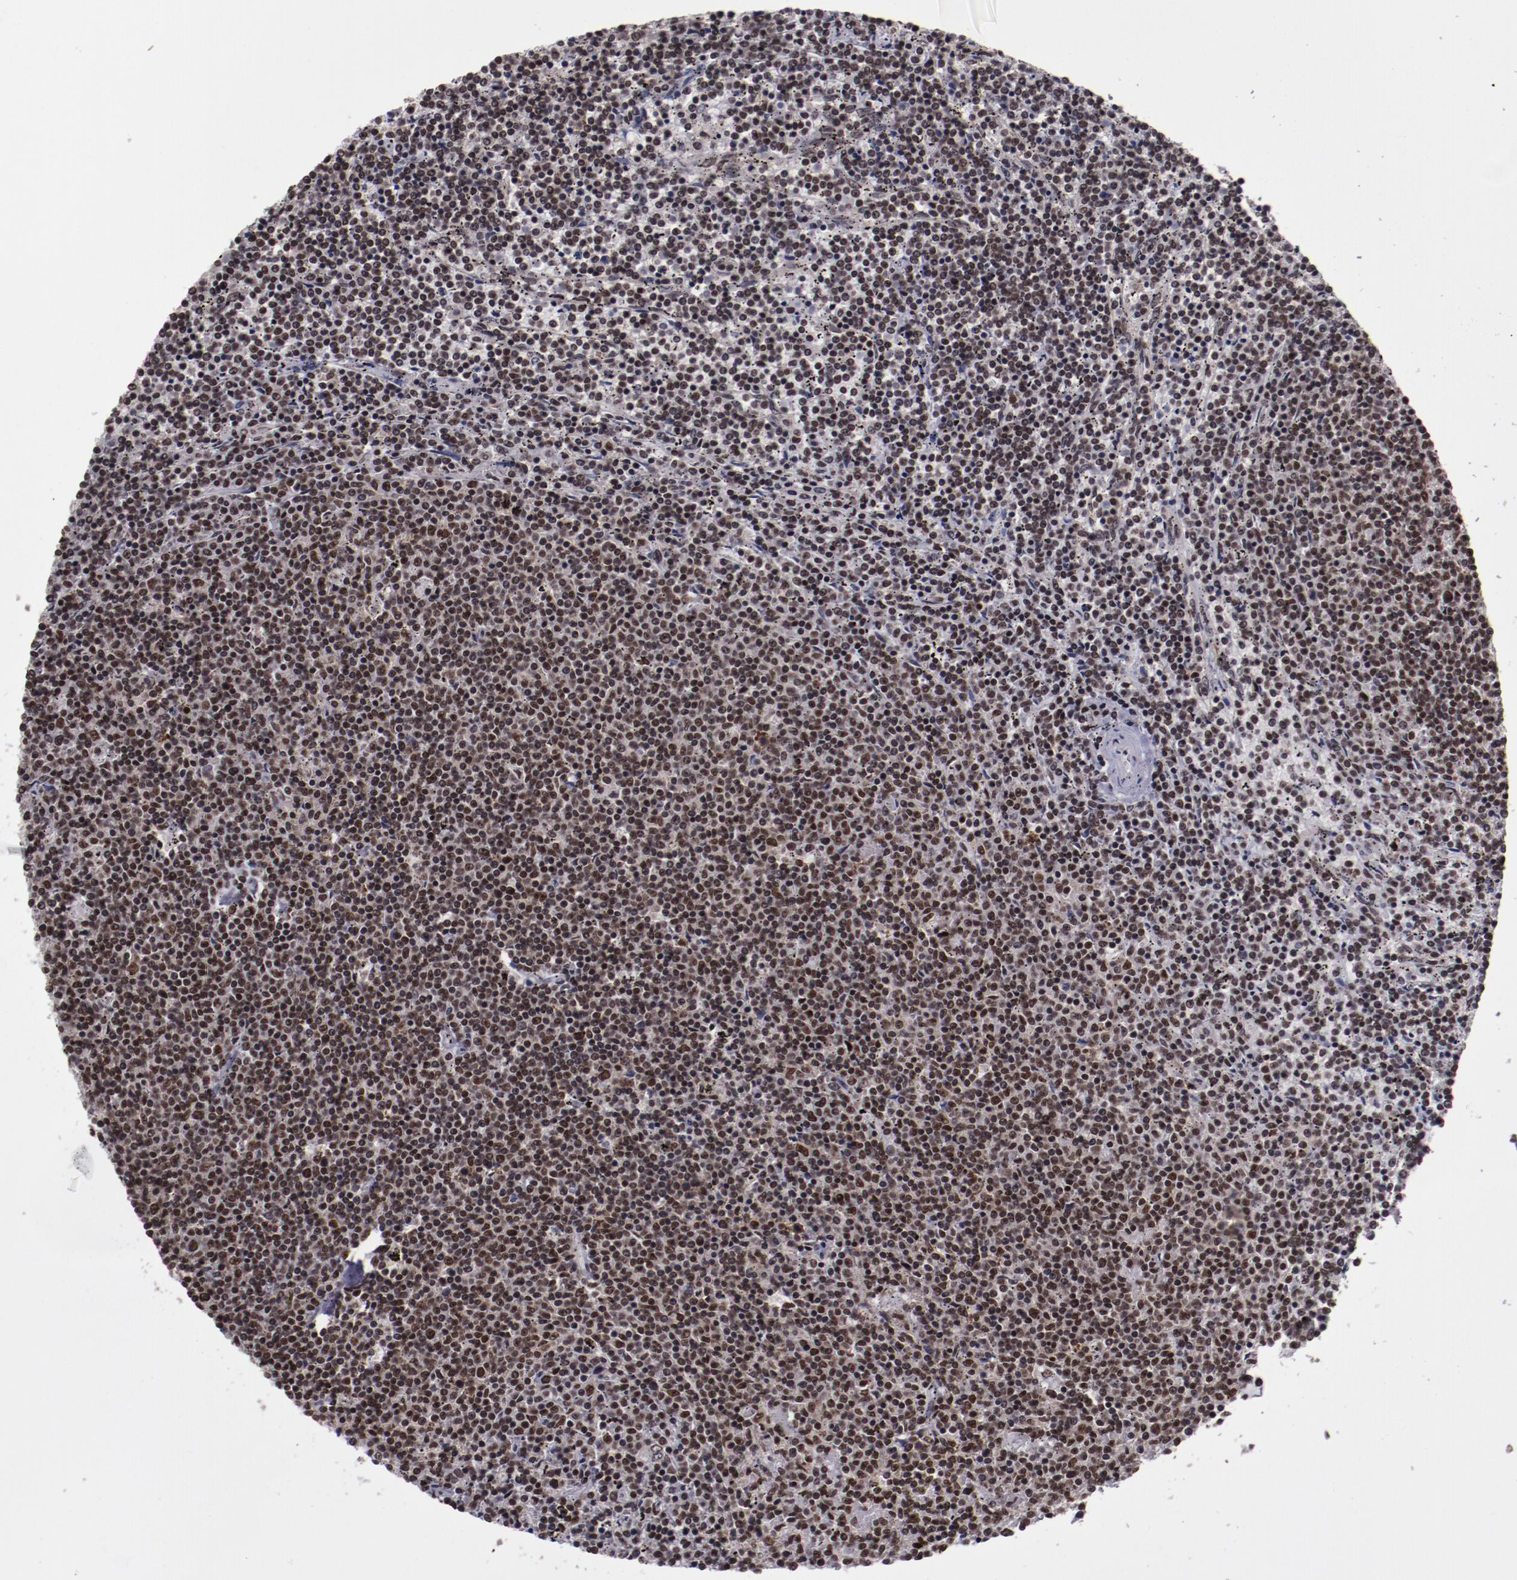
{"staining": {"intensity": "moderate", "quantity": ">75%", "location": "nuclear"}, "tissue": "lymphoma", "cell_type": "Tumor cells", "image_type": "cancer", "snomed": [{"axis": "morphology", "description": "Malignant lymphoma, non-Hodgkin's type, Low grade"}, {"axis": "topography", "description": "Spleen"}], "caption": "Immunohistochemistry photomicrograph of neoplastic tissue: human malignant lymphoma, non-Hodgkin's type (low-grade) stained using immunohistochemistry displays medium levels of moderate protein expression localized specifically in the nuclear of tumor cells, appearing as a nuclear brown color.", "gene": "ERH", "patient": {"sex": "female", "age": 50}}